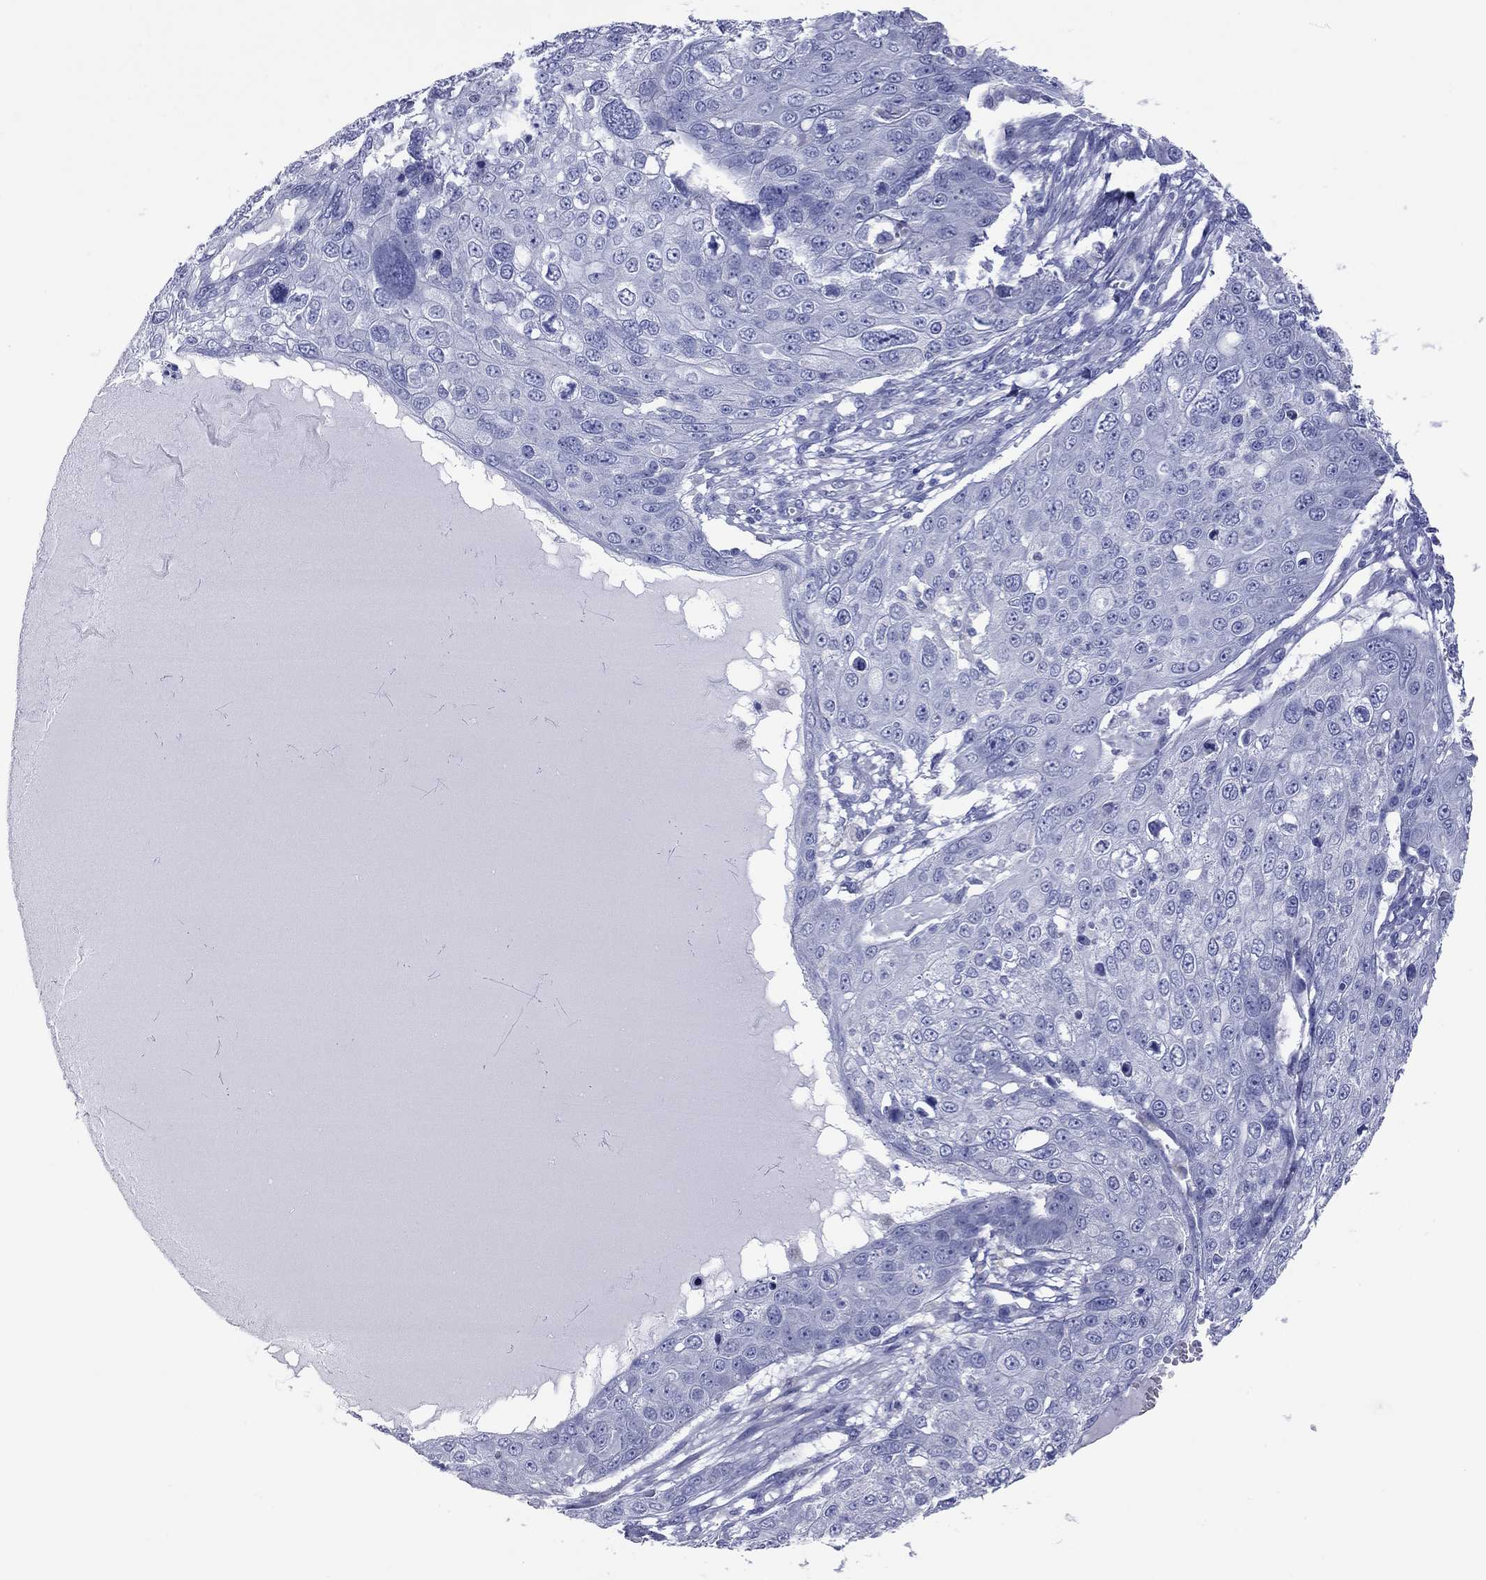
{"staining": {"intensity": "negative", "quantity": "none", "location": "none"}, "tissue": "skin cancer", "cell_type": "Tumor cells", "image_type": "cancer", "snomed": [{"axis": "morphology", "description": "Squamous cell carcinoma, NOS"}, {"axis": "topography", "description": "Skin"}], "caption": "A micrograph of skin cancer stained for a protein displays no brown staining in tumor cells. Brightfield microscopy of IHC stained with DAB (brown) and hematoxylin (blue), captured at high magnification.", "gene": "VSIG10", "patient": {"sex": "male", "age": 71}}